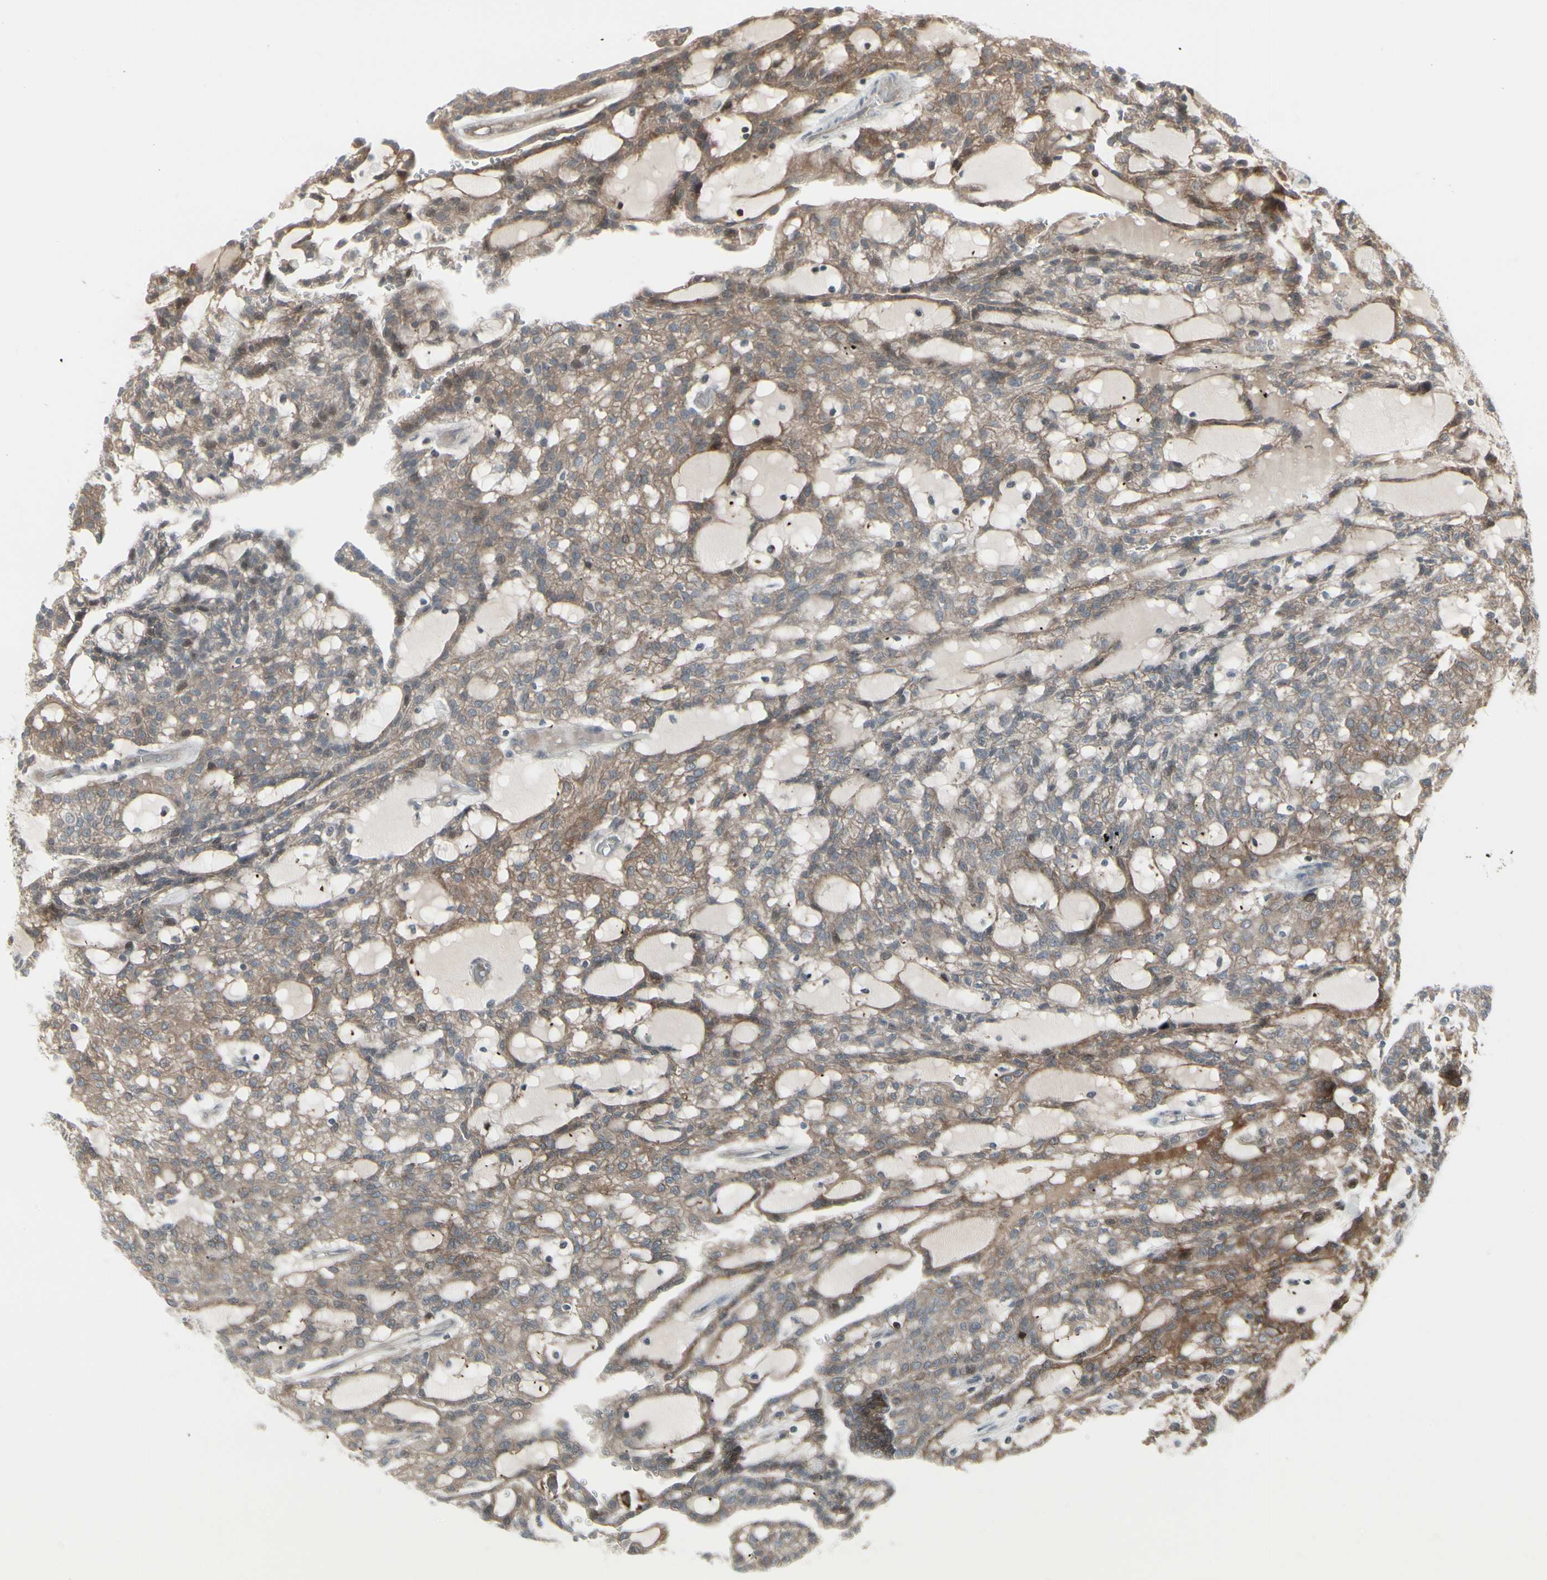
{"staining": {"intensity": "moderate", "quantity": "25%-75%", "location": "cytoplasmic/membranous"}, "tissue": "renal cancer", "cell_type": "Tumor cells", "image_type": "cancer", "snomed": [{"axis": "morphology", "description": "Adenocarcinoma, NOS"}, {"axis": "topography", "description": "Kidney"}], "caption": "Immunohistochemistry of adenocarcinoma (renal) displays medium levels of moderate cytoplasmic/membranous positivity in about 25%-75% of tumor cells. The protein is shown in brown color, while the nuclei are stained blue.", "gene": "IGFBP6", "patient": {"sex": "male", "age": 63}}